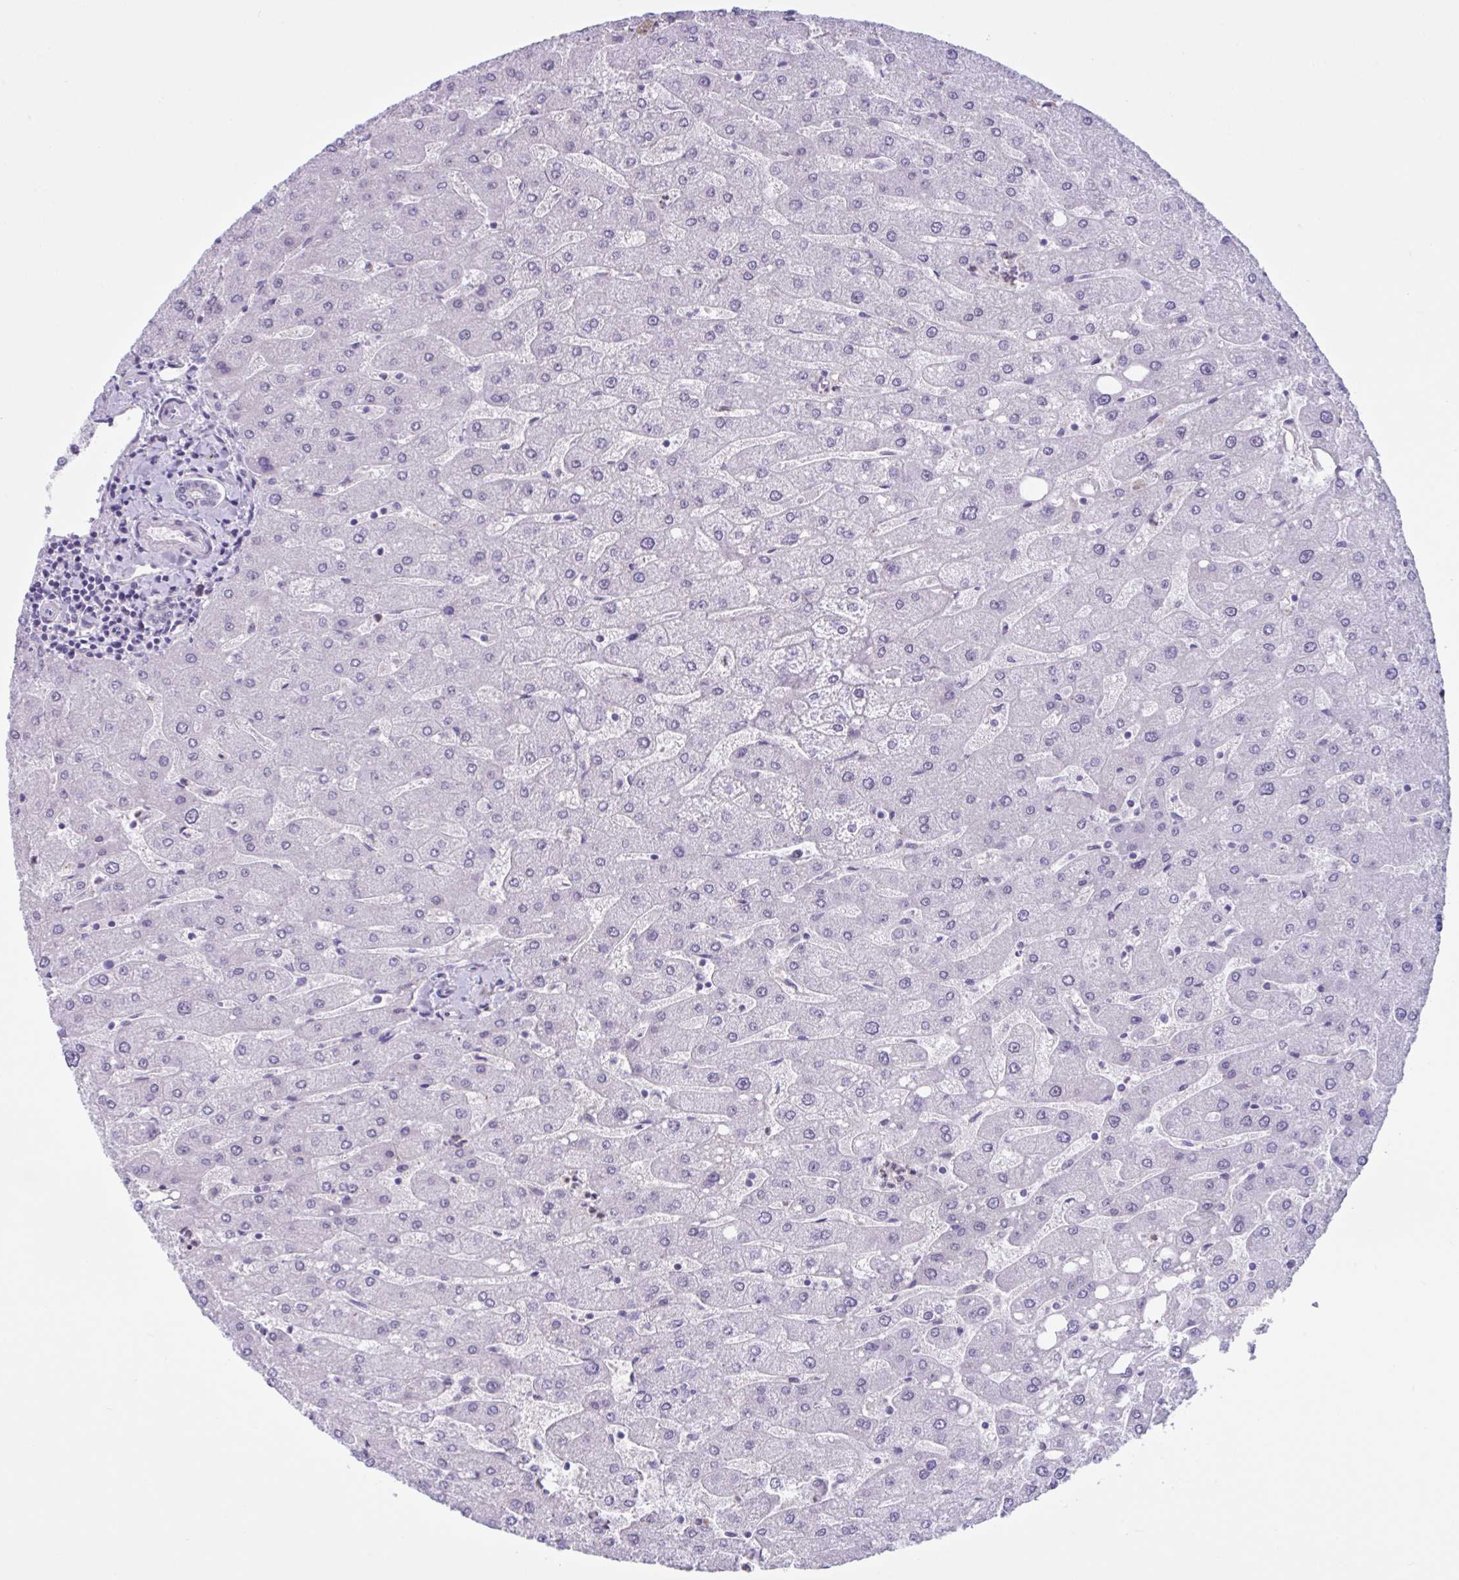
{"staining": {"intensity": "negative", "quantity": "none", "location": "none"}, "tissue": "liver", "cell_type": "Cholangiocytes", "image_type": "normal", "snomed": [{"axis": "morphology", "description": "Normal tissue, NOS"}, {"axis": "topography", "description": "Liver"}], "caption": "An immunohistochemistry (IHC) micrograph of benign liver is shown. There is no staining in cholangiocytes of liver. (DAB immunohistochemistry with hematoxylin counter stain).", "gene": "WNT9B", "patient": {"sex": "male", "age": 67}}